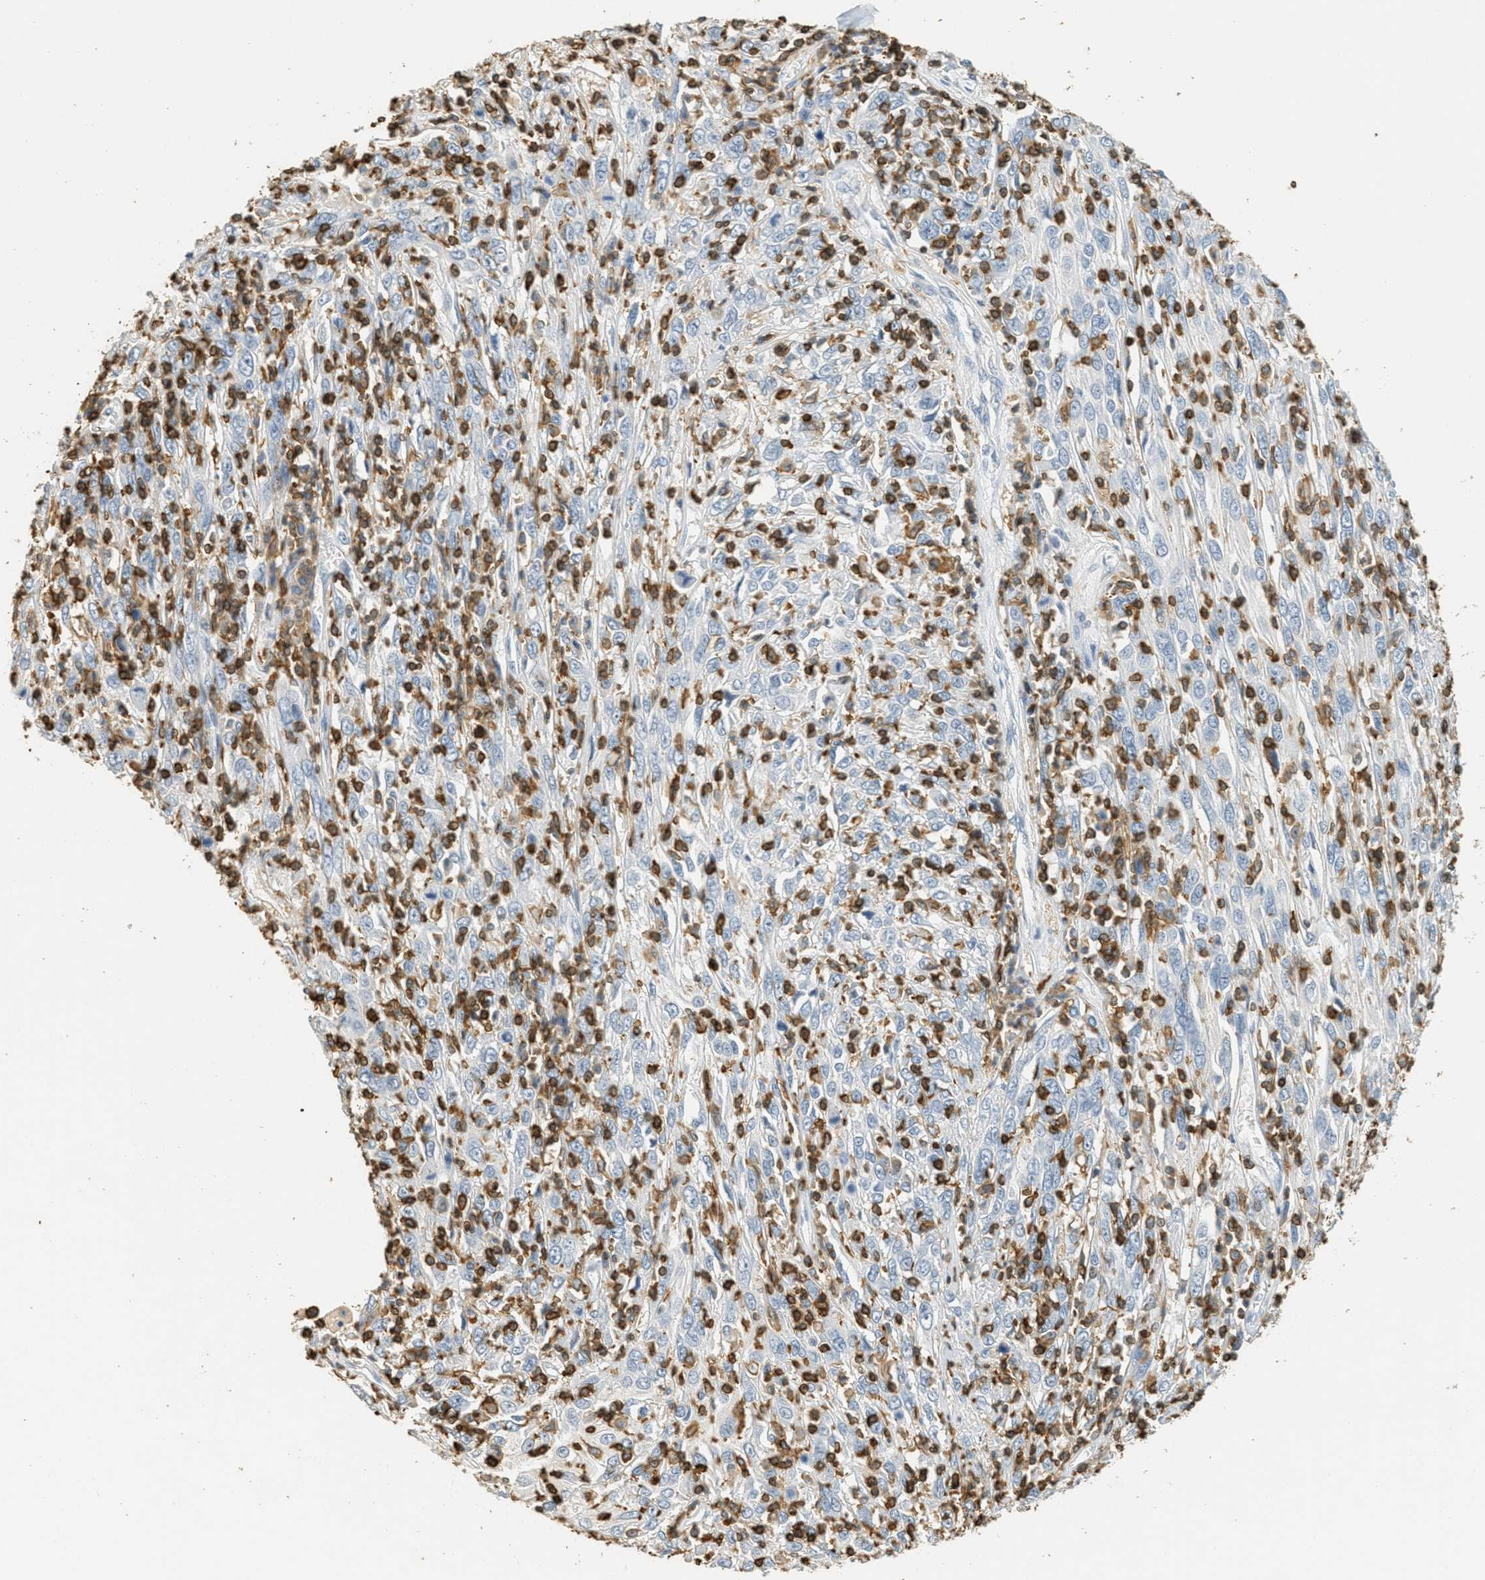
{"staining": {"intensity": "negative", "quantity": "none", "location": "none"}, "tissue": "cervical cancer", "cell_type": "Tumor cells", "image_type": "cancer", "snomed": [{"axis": "morphology", "description": "Squamous cell carcinoma, NOS"}, {"axis": "topography", "description": "Cervix"}], "caption": "DAB immunohistochemical staining of human cervical squamous cell carcinoma reveals no significant expression in tumor cells. (Stains: DAB (3,3'-diaminobenzidine) immunohistochemistry (IHC) with hematoxylin counter stain, Microscopy: brightfield microscopy at high magnification).", "gene": "LSP1", "patient": {"sex": "female", "age": 46}}